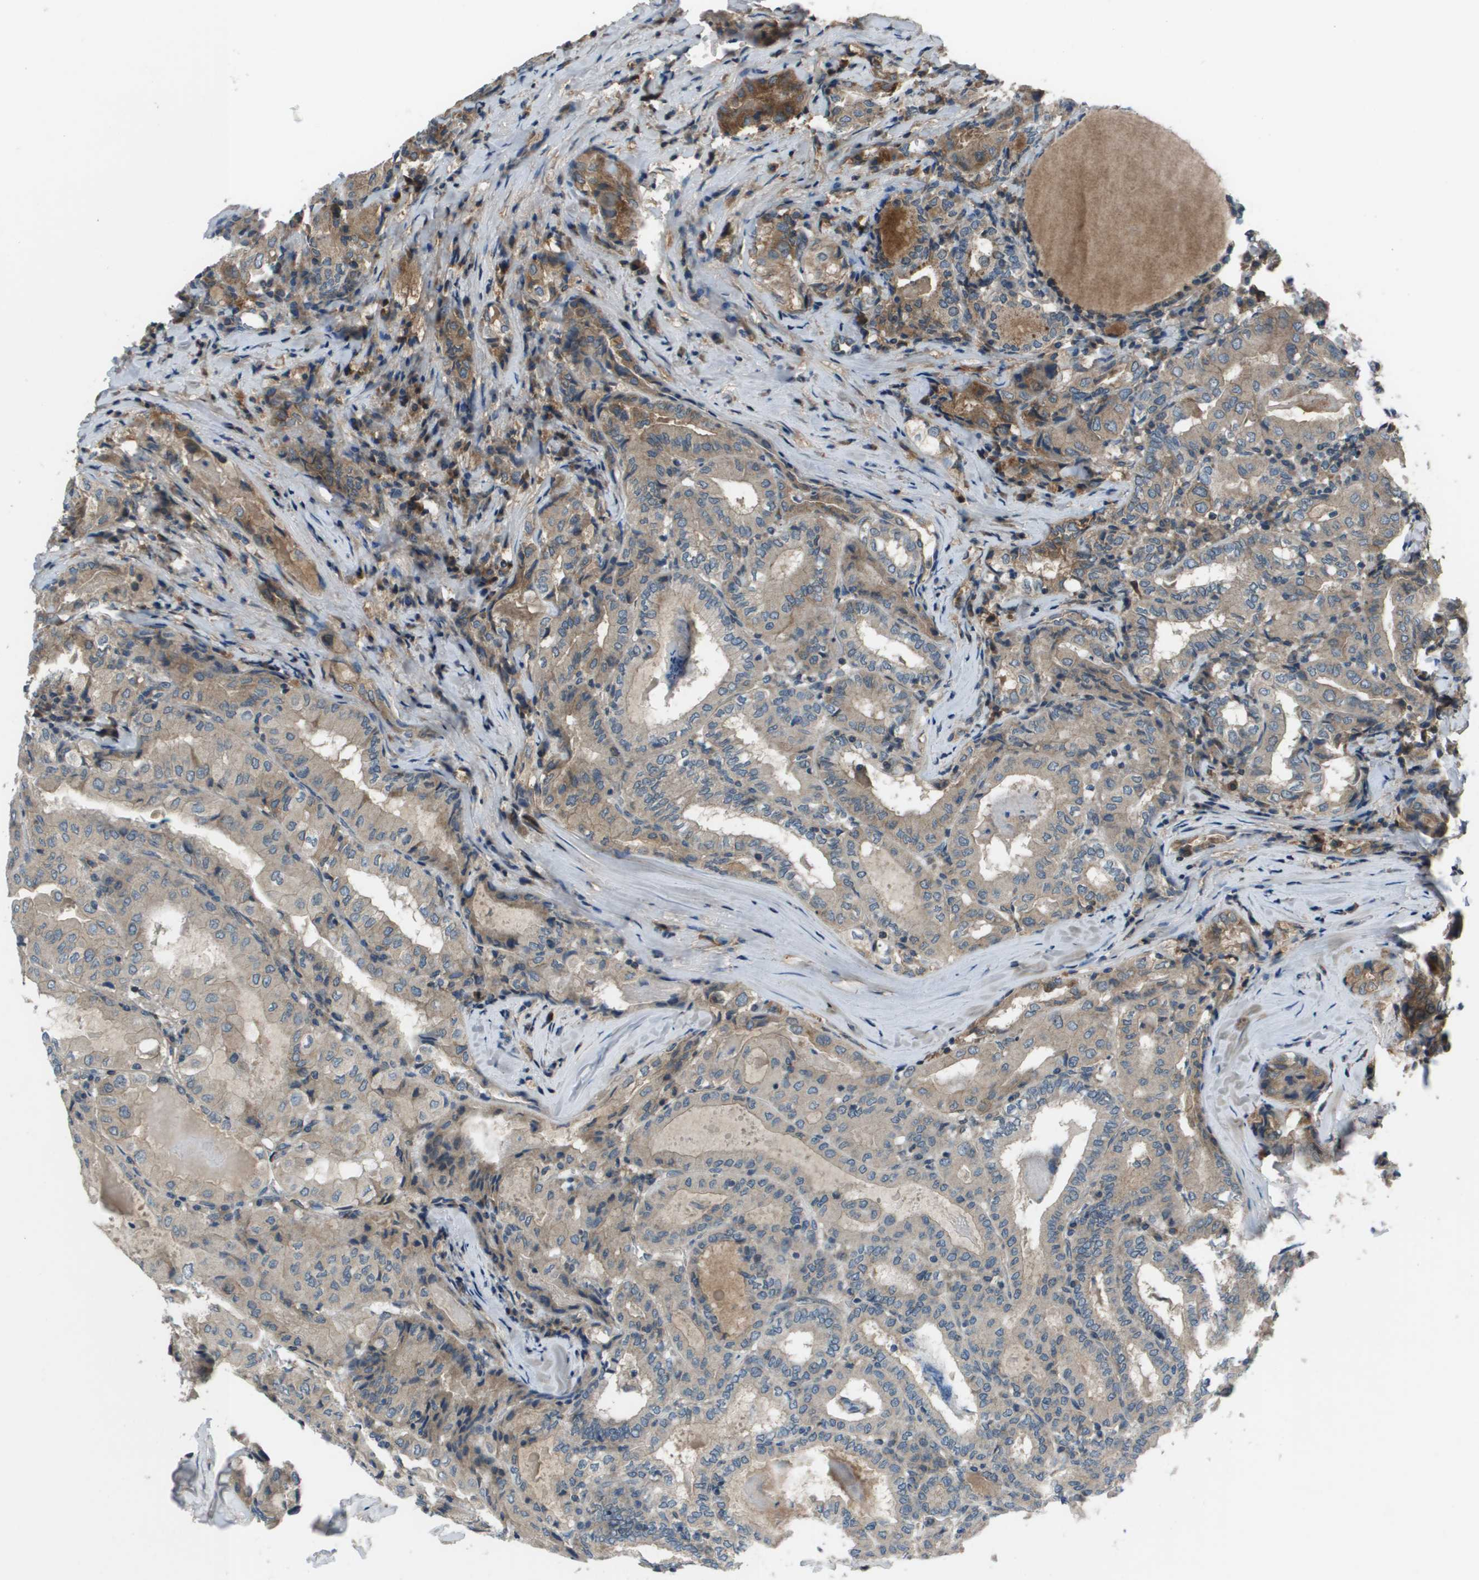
{"staining": {"intensity": "weak", "quantity": "<25%", "location": "cytoplasmic/membranous"}, "tissue": "thyroid cancer", "cell_type": "Tumor cells", "image_type": "cancer", "snomed": [{"axis": "morphology", "description": "Papillary adenocarcinoma, NOS"}, {"axis": "topography", "description": "Thyroid gland"}], "caption": "High power microscopy image of an IHC micrograph of thyroid cancer (papillary adenocarcinoma), revealing no significant staining in tumor cells. (Immunohistochemistry (ihc), brightfield microscopy, high magnification).", "gene": "PCOLCE", "patient": {"sex": "female", "age": 42}}